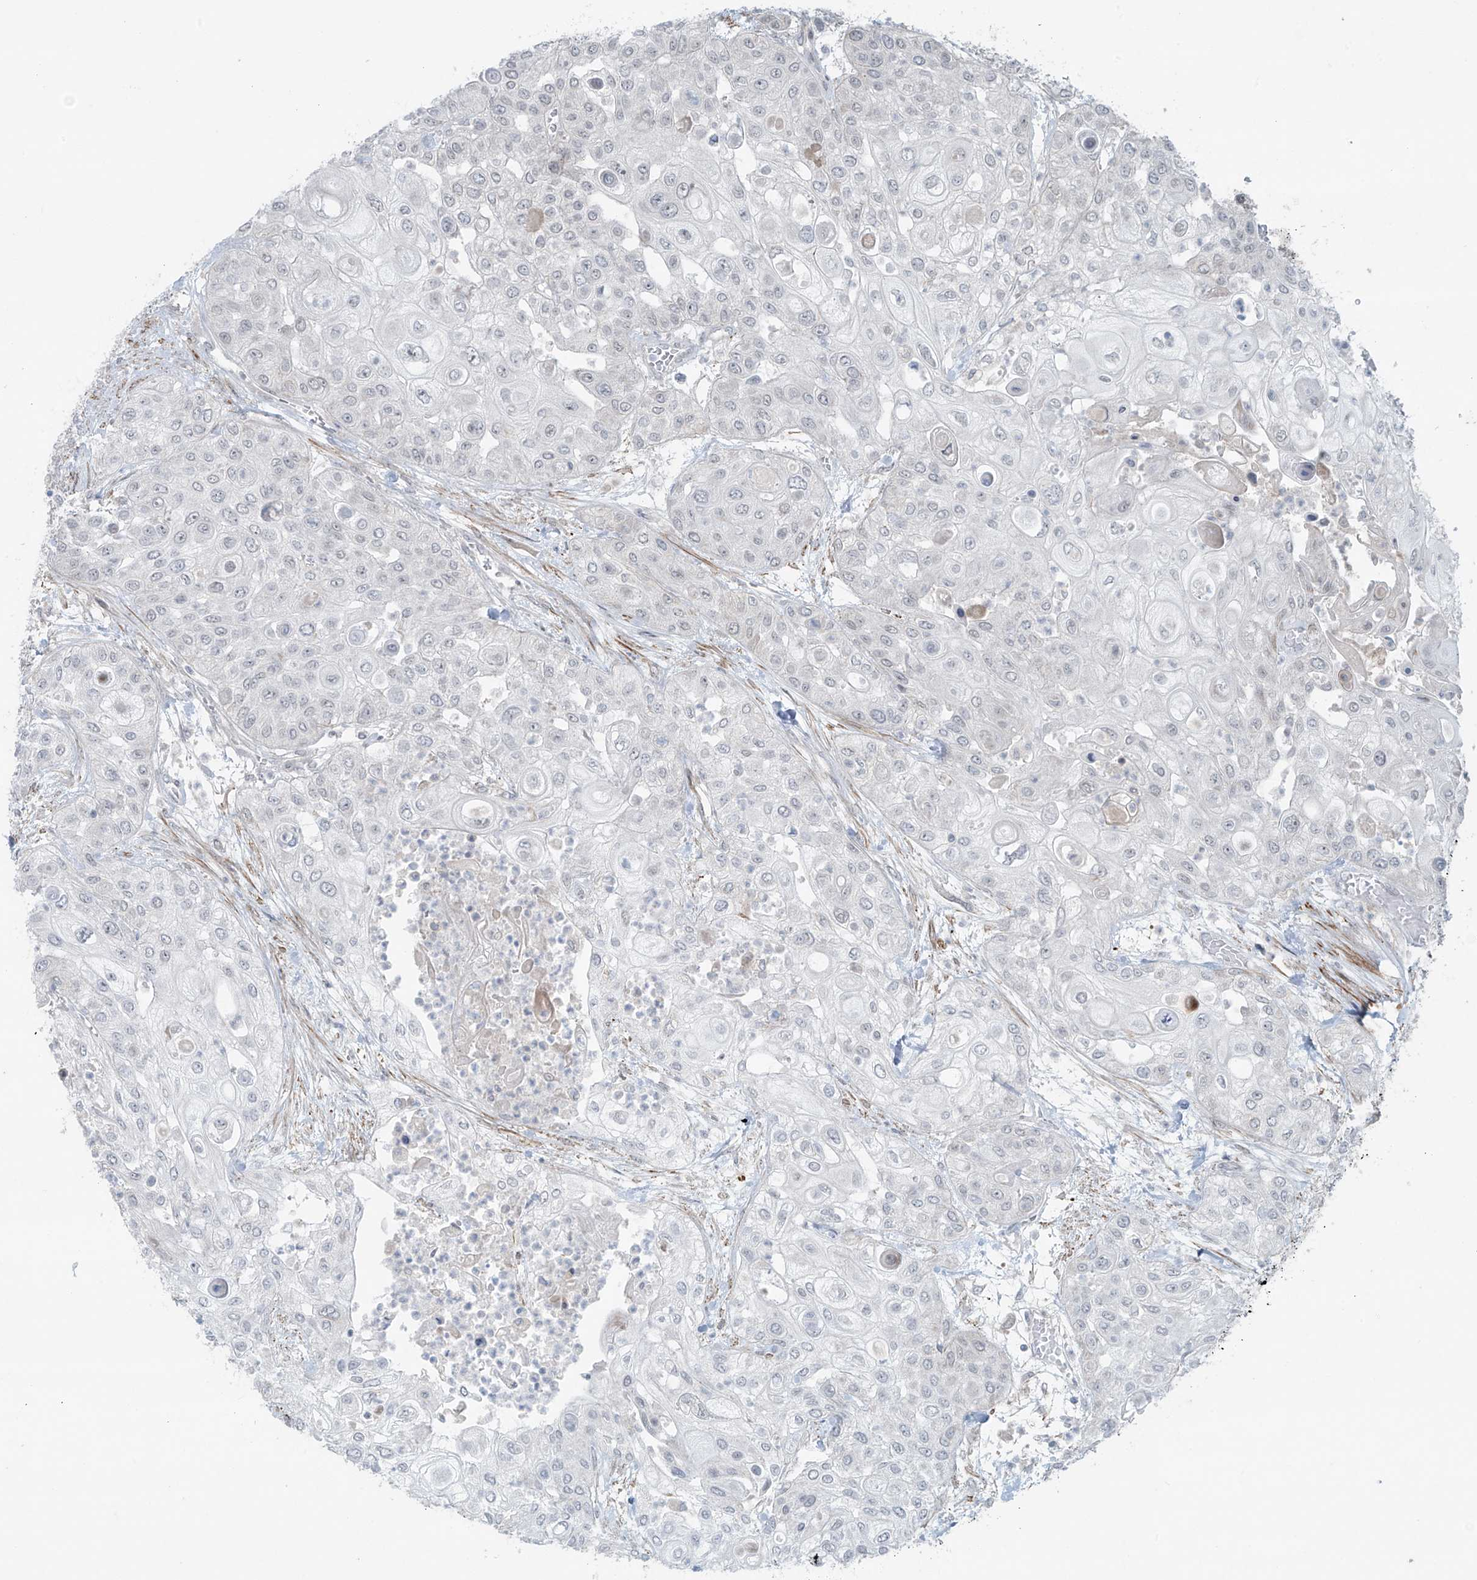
{"staining": {"intensity": "negative", "quantity": "none", "location": "none"}, "tissue": "urothelial cancer", "cell_type": "Tumor cells", "image_type": "cancer", "snomed": [{"axis": "morphology", "description": "Urothelial carcinoma, High grade"}, {"axis": "topography", "description": "Urinary bladder"}], "caption": "Immunohistochemistry (IHC) histopathology image of human urothelial cancer stained for a protein (brown), which displays no expression in tumor cells. (DAB immunohistochemistry with hematoxylin counter stain).", "gene": "RASGEF1A", "patient": {"sex": "female", "age": 79}}